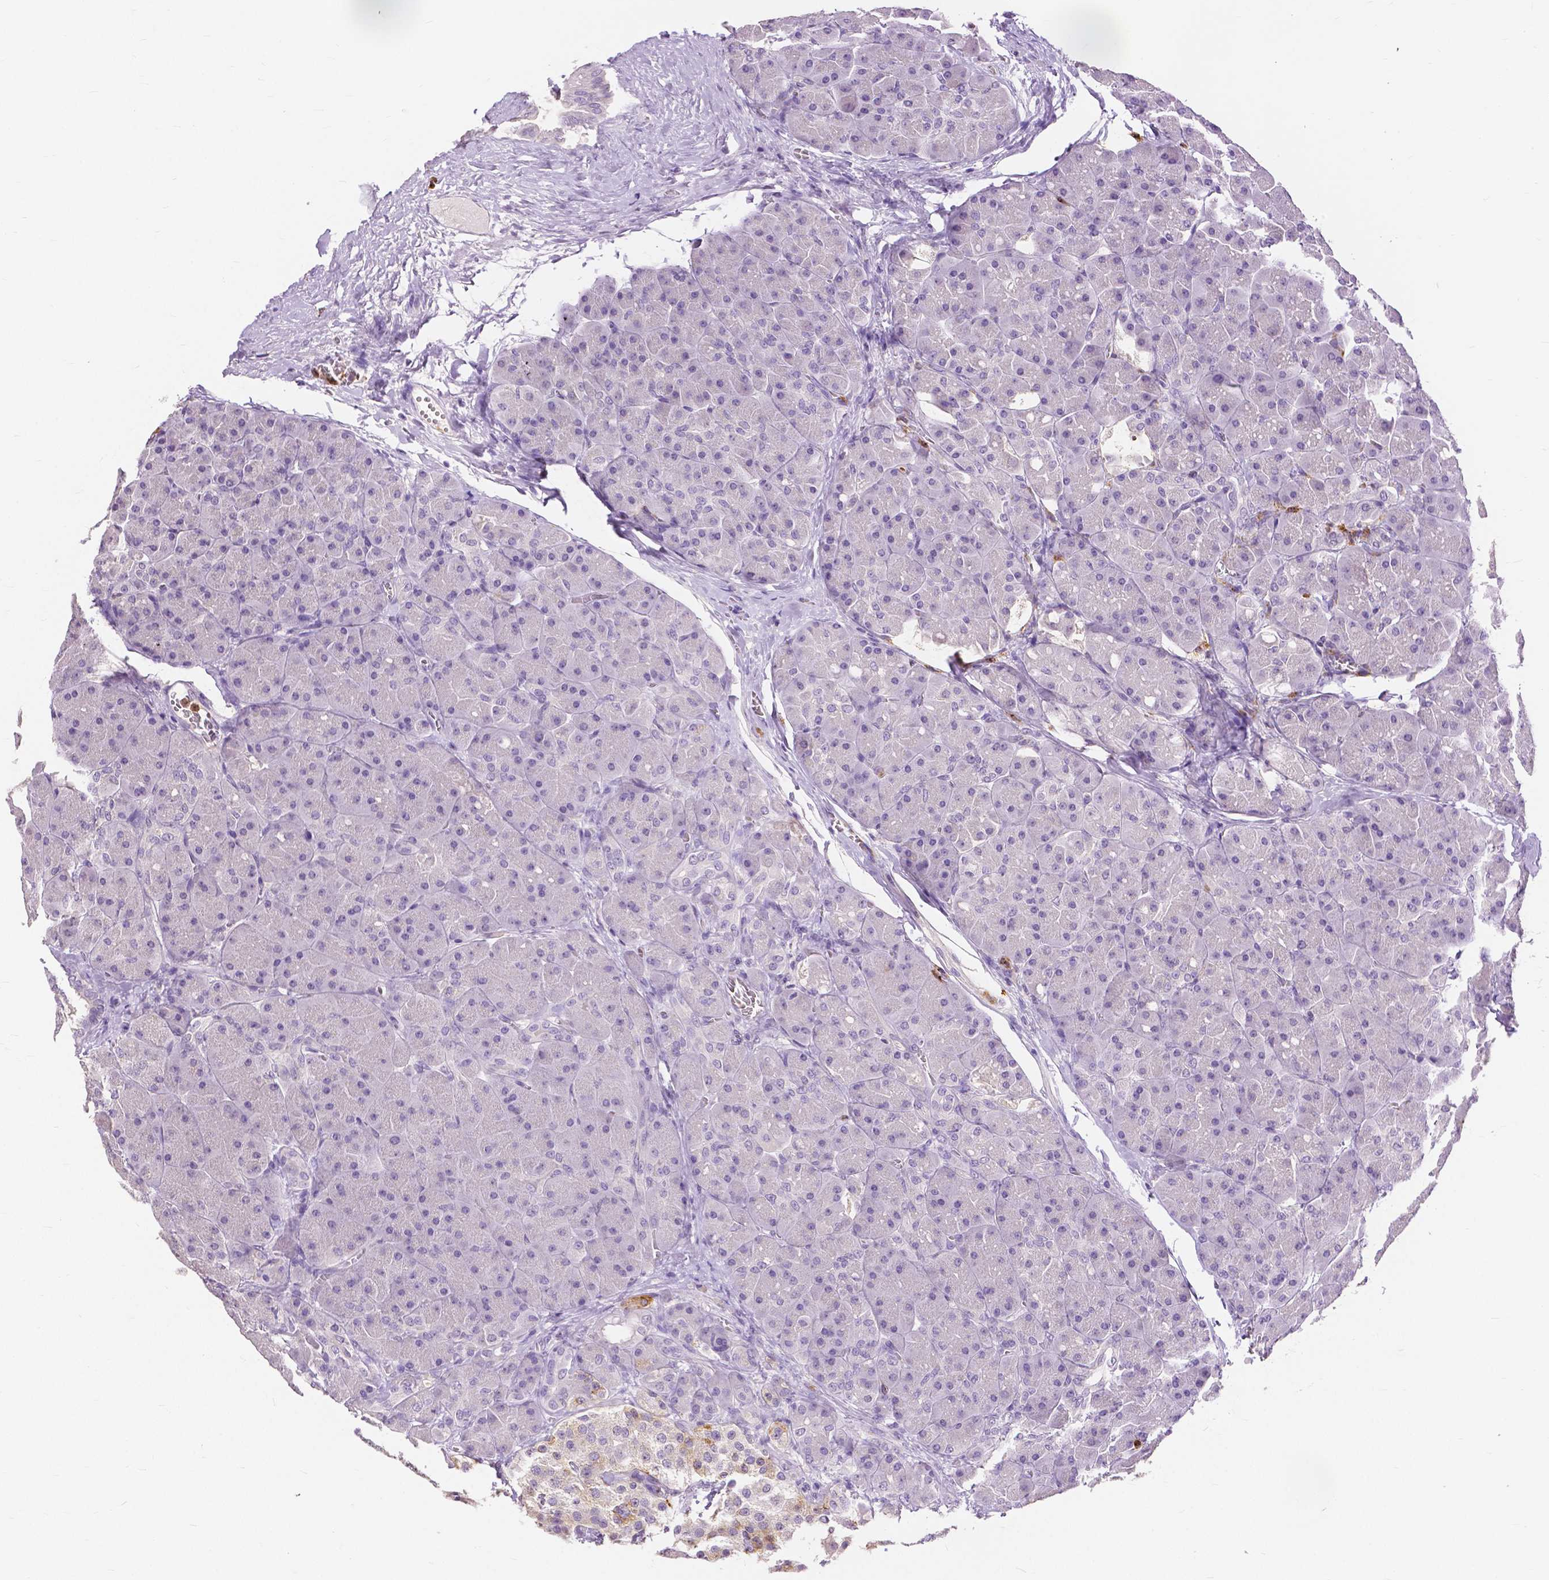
{"staining": {"intensity": "negative", "quantity": "none", "location": "none"}, "tissue": "pancreas", "cell_type": "Exocrine glandular cells", "image_type": "normal", "snomed": [{"axis": "morphology", "description": "Normal tissue, NOS"}, {"axis": "topography", "description": "Pancreas"}], "caption": "Immunohistochemical staining of normal human pancreas reveals no significant positivity in exocrine glandular cells.", "gene": "CXCR2", "patient": {"sex": "male", "age": 55}}